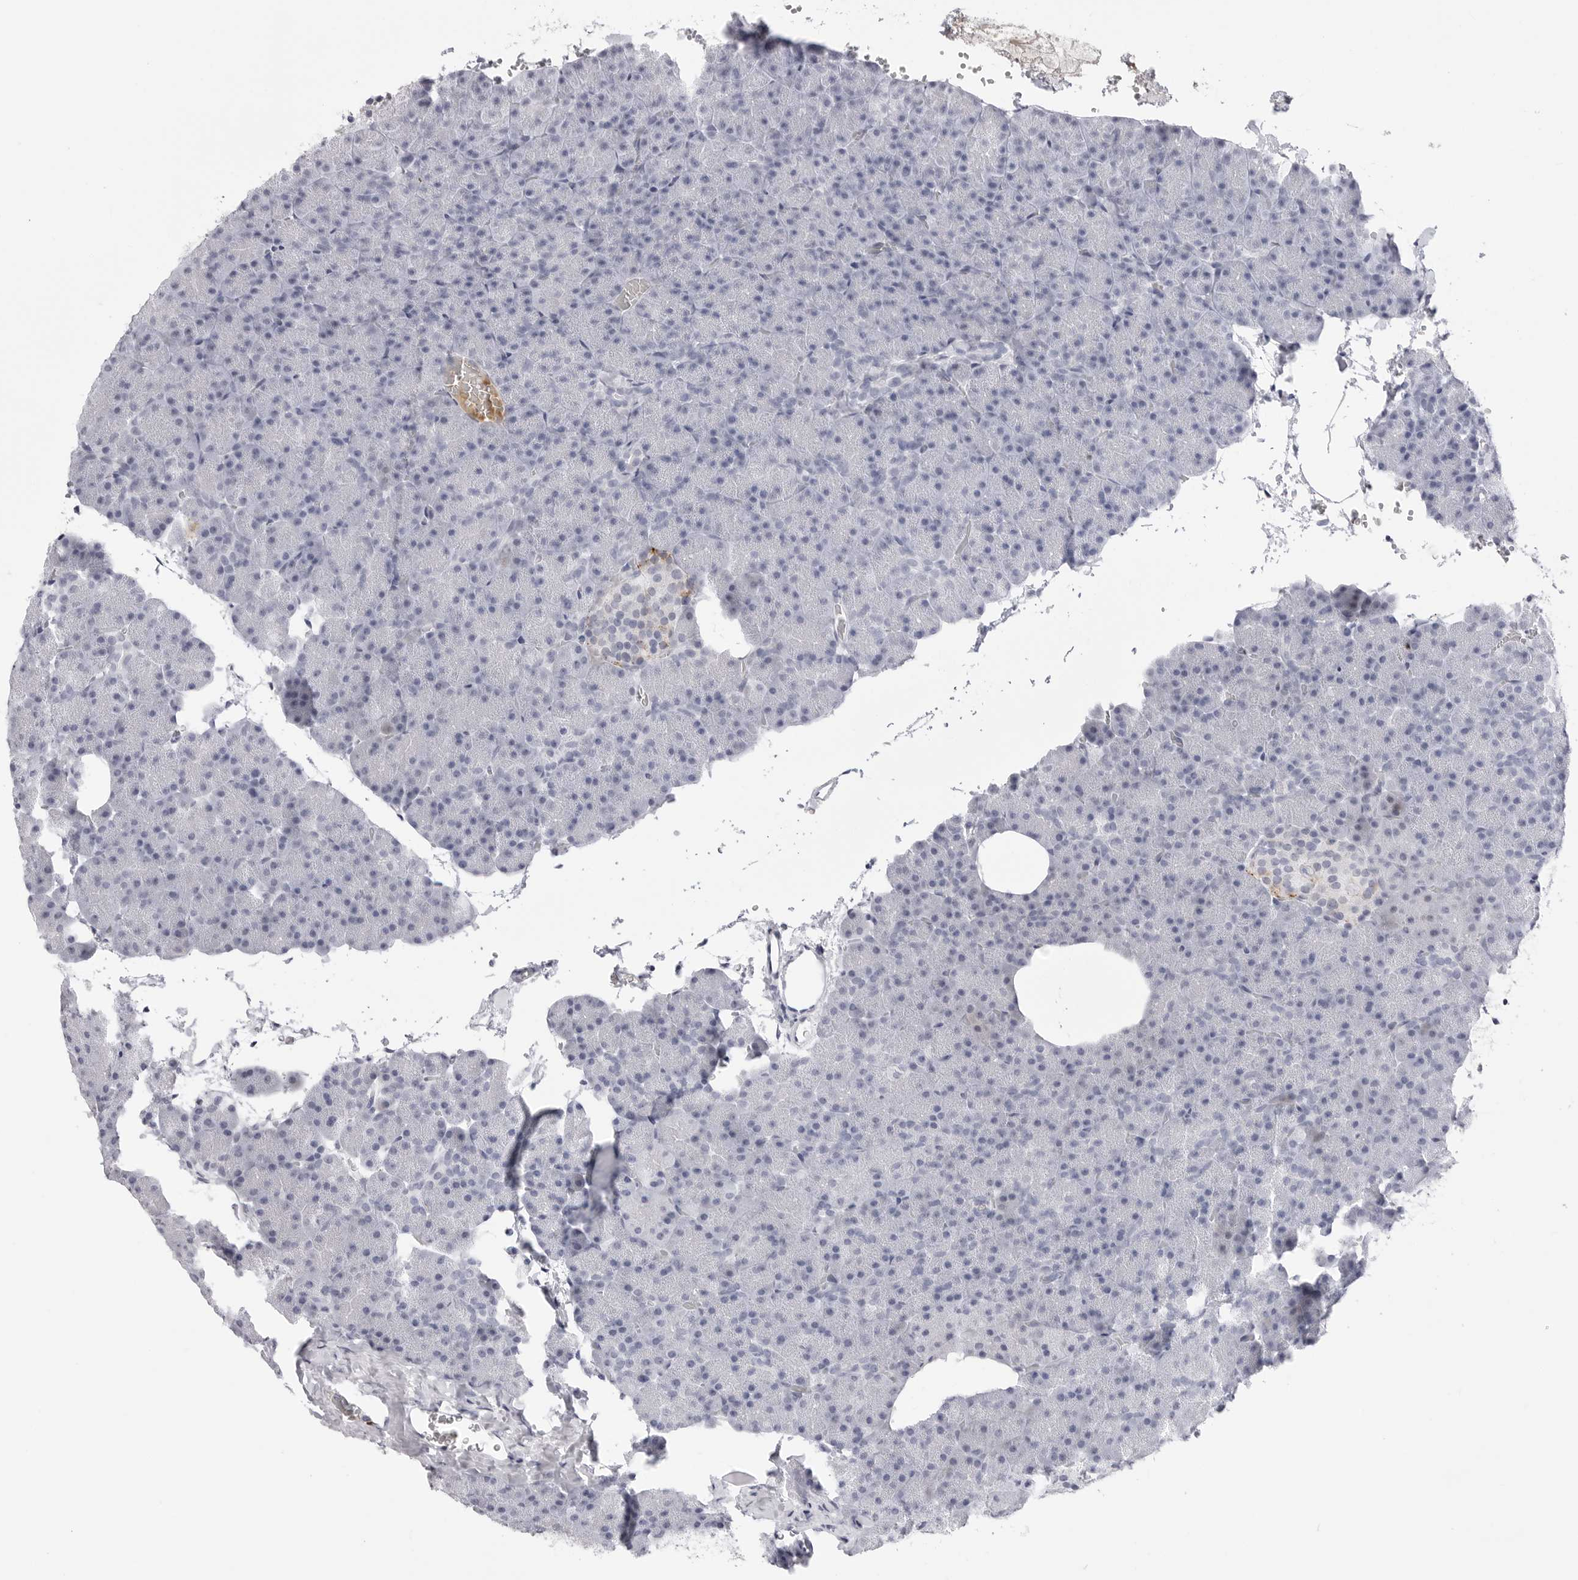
{"staining": {"intensity": "negative", "quantity": "none", "location": "none"}, "tissue": "pancreas", "cell_type": "Exocrine glandular cells", "image_type": "normal", "snomed": [{"axis": "morphology", "description": "Normal tissue, NOS"}, {"axis": "morphology", "description": "Carcinoid, malignant, NOS"}, {"axis": "topography", "description": "Pancreas"}], "caption": "The histopathology image exhibits no significant expression in exocrine glandular cells of pancreas.", "gene": "TSSK1B", "patient": {"sex": "female", "age": 35}}